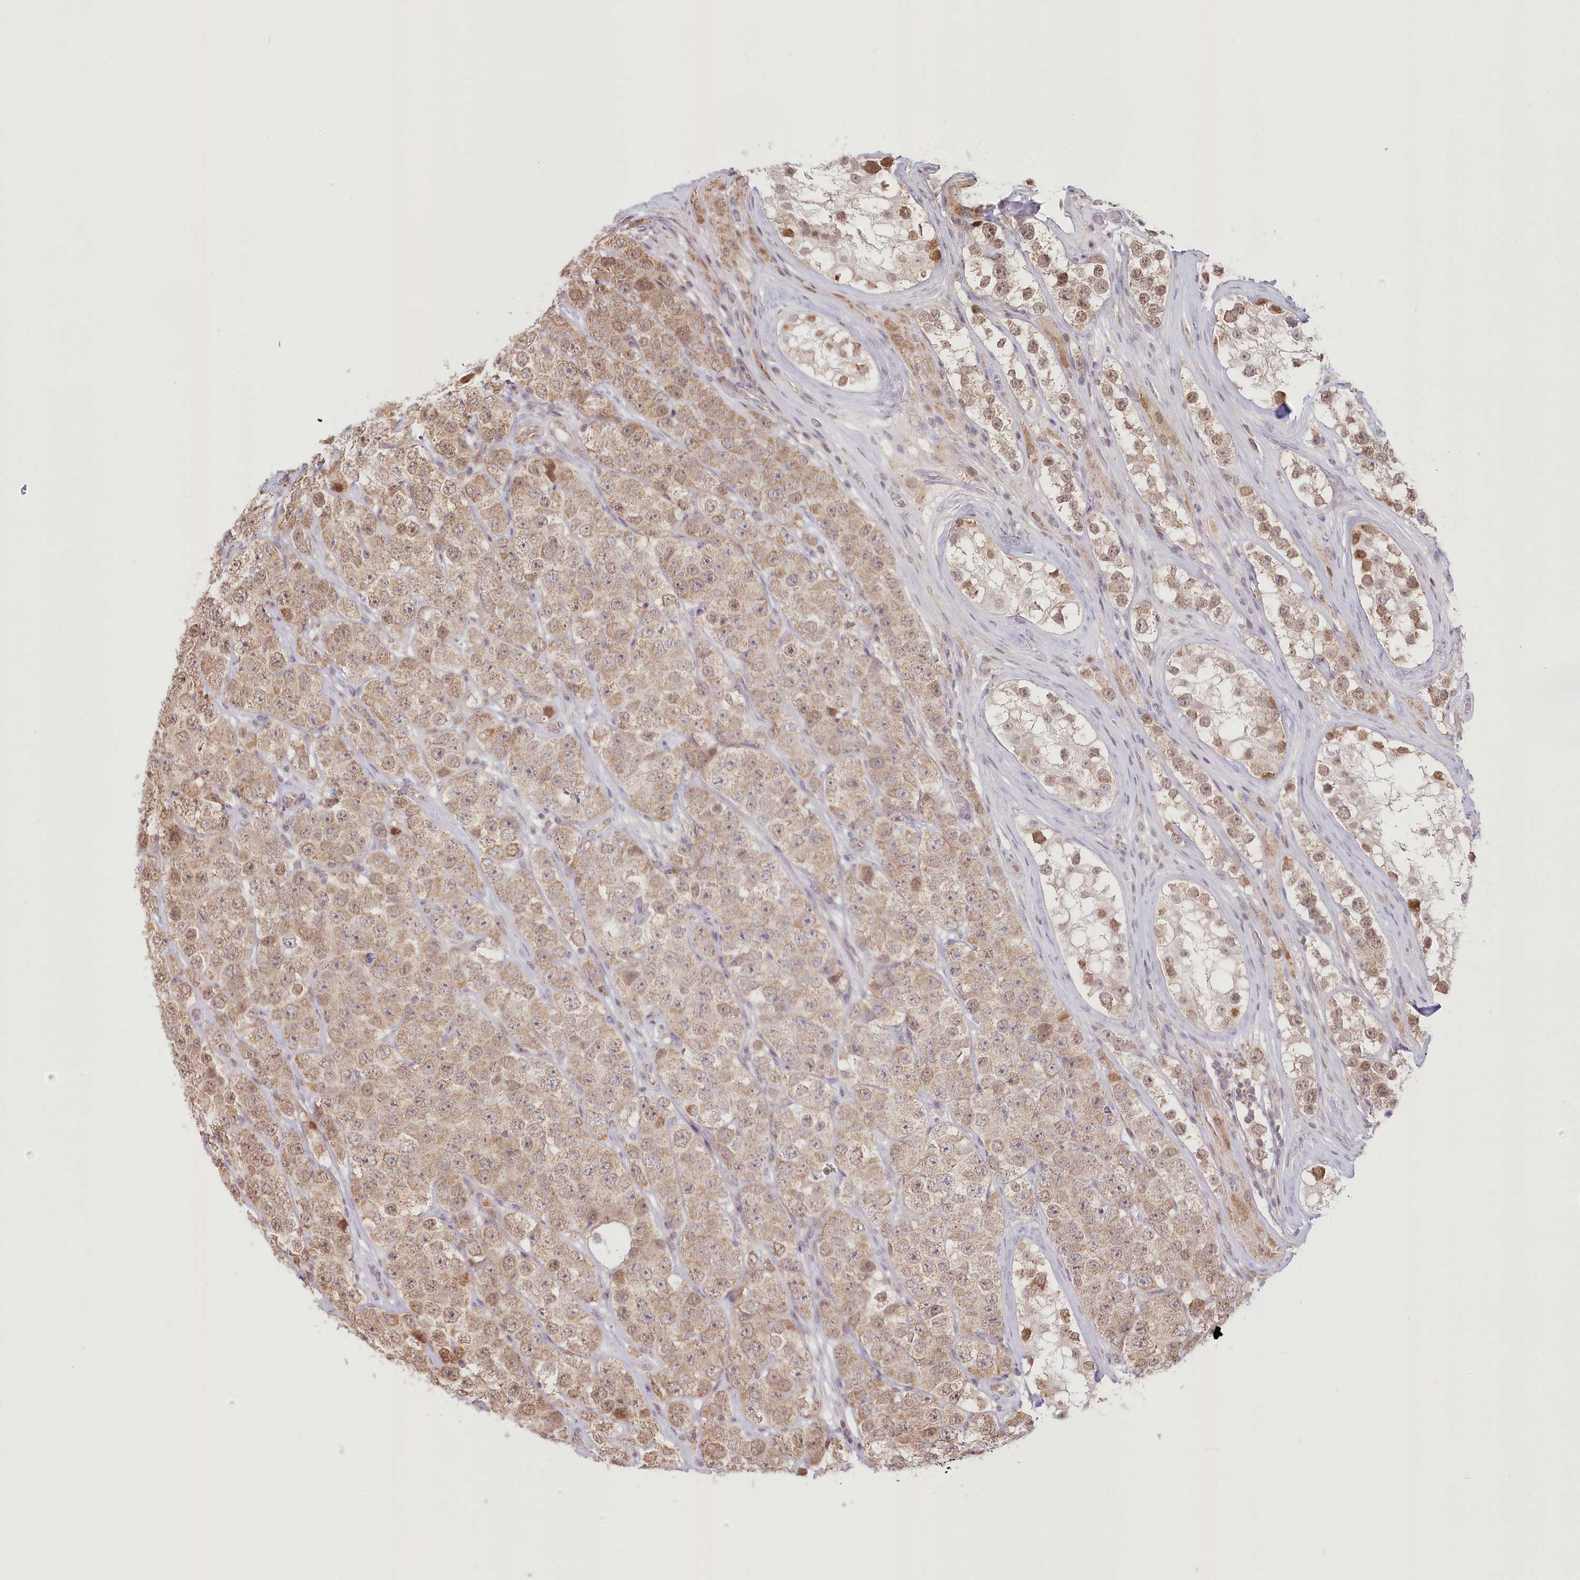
{"staining": {"intensity": "moderate", "quantity": ">75%", "location": "cytoplasmic/membranous"}, "tissue": "testis cancer", "cell_type": "Tumor cells", "image_type": "cancer", "snomed": [{"axis": "morphology", "description": "Seminoma, NOS"}, {"axis": "topography", "description": "Testis"}], "caption": "A brown stain shows moderate cytoplasmic/membranous expression of a protein in testis cancer tumor cells. The staining is performed using DAB (3,3'-diaminobenzidine) brown chromogen to label protein expression. The nuclei are counter-stained blue using hematoxylin.", "gene": "PYURF", "patient": {"sex": "male", "age": 28}}